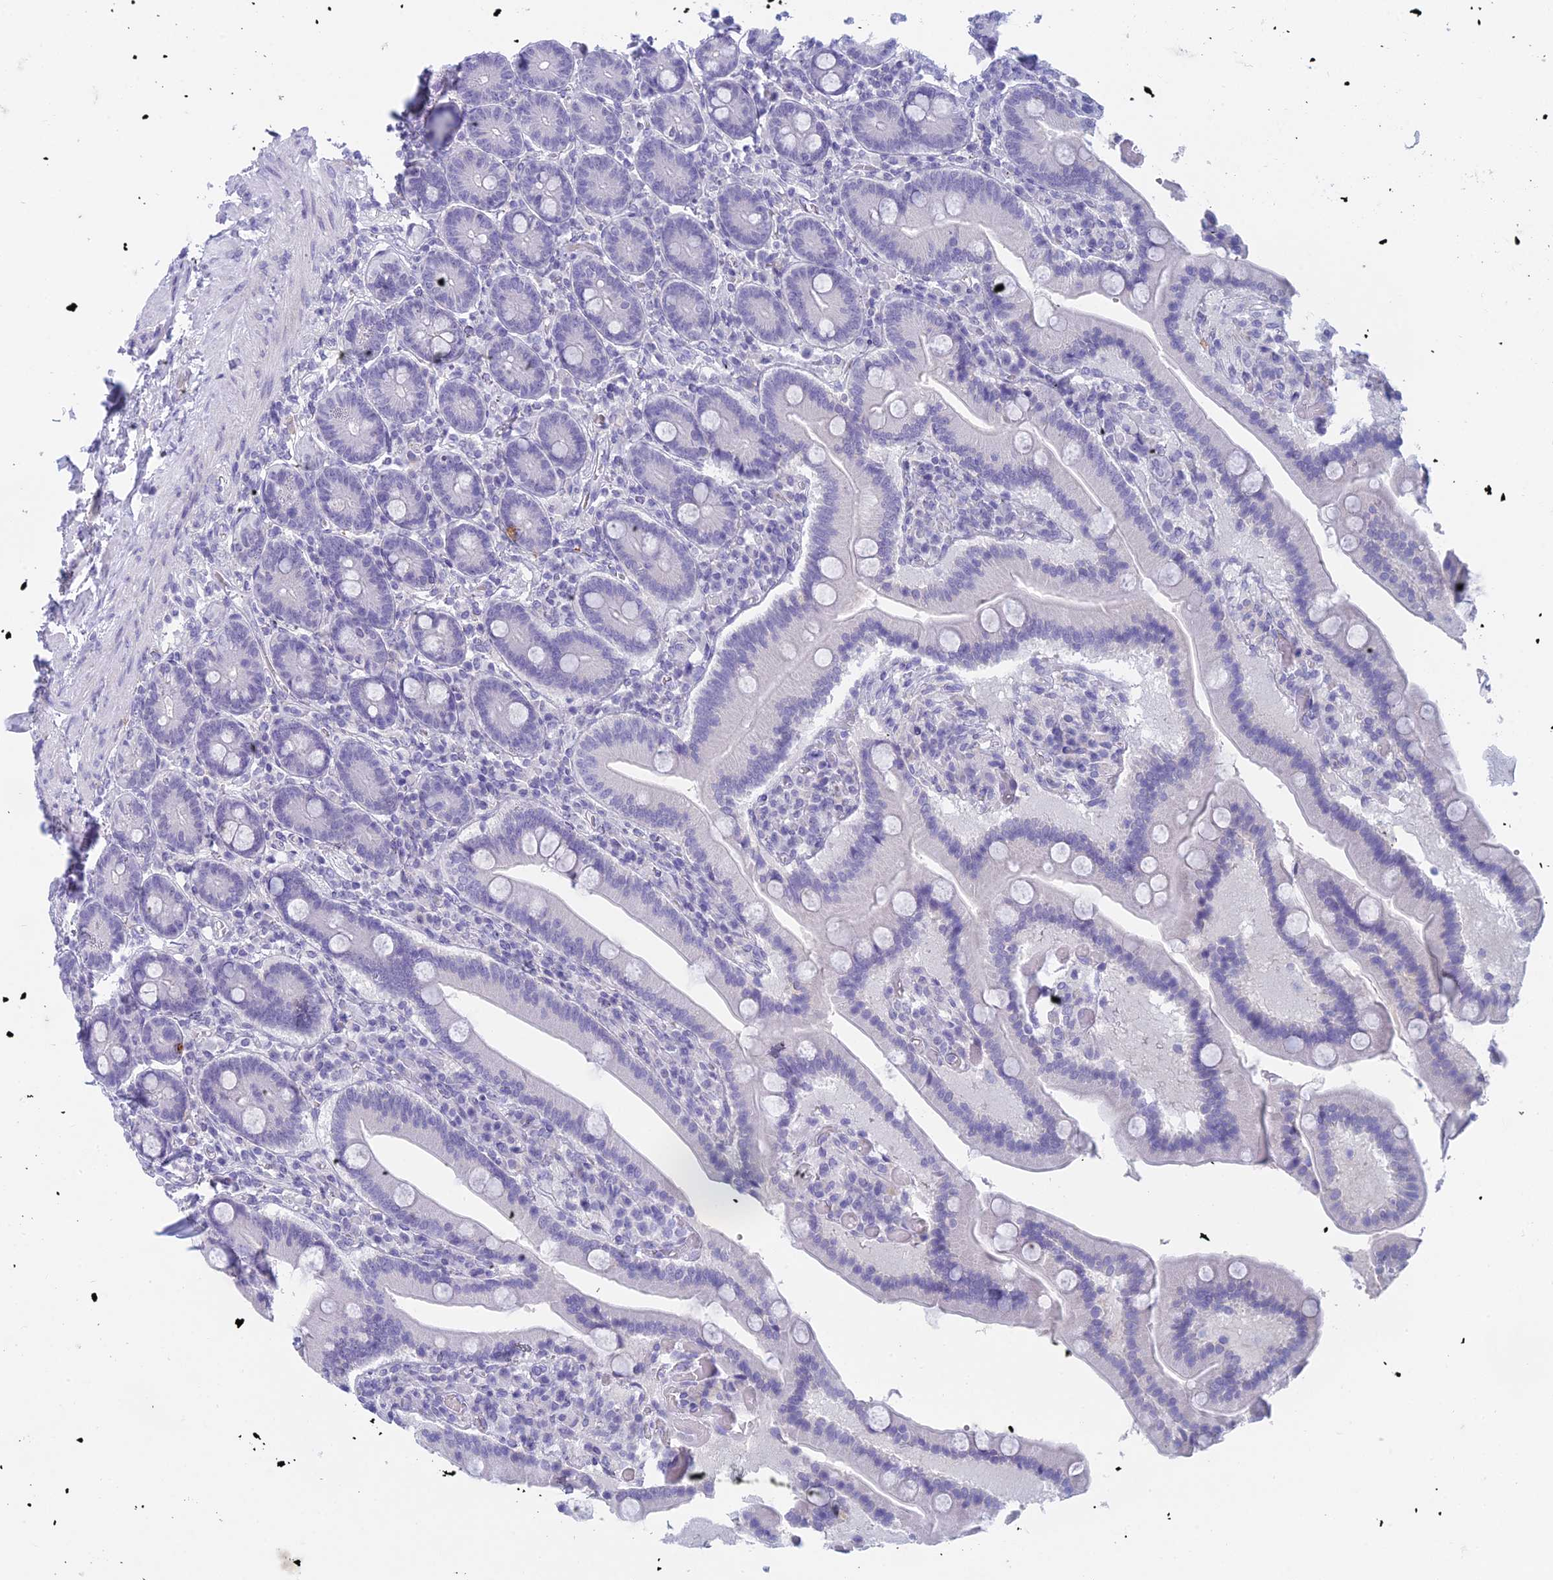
{"staining": {"intensity": "negative", "quantity": "none", "location": "none"}, "tissue": "duodenum", "cell_type": "Glandular cells", "image_type": "normal", "snomed": [{"axis": "morphology", "description": "Normal tissue, NOS"}, {"axis": "topography", "description": "Duodenum"}], "caption": "The photomicrograph demonstrates no significant positivity in glandular cells of duodenum.", "gene": "TMEM161B", "patient": {"sex": "female", "age": 62}}